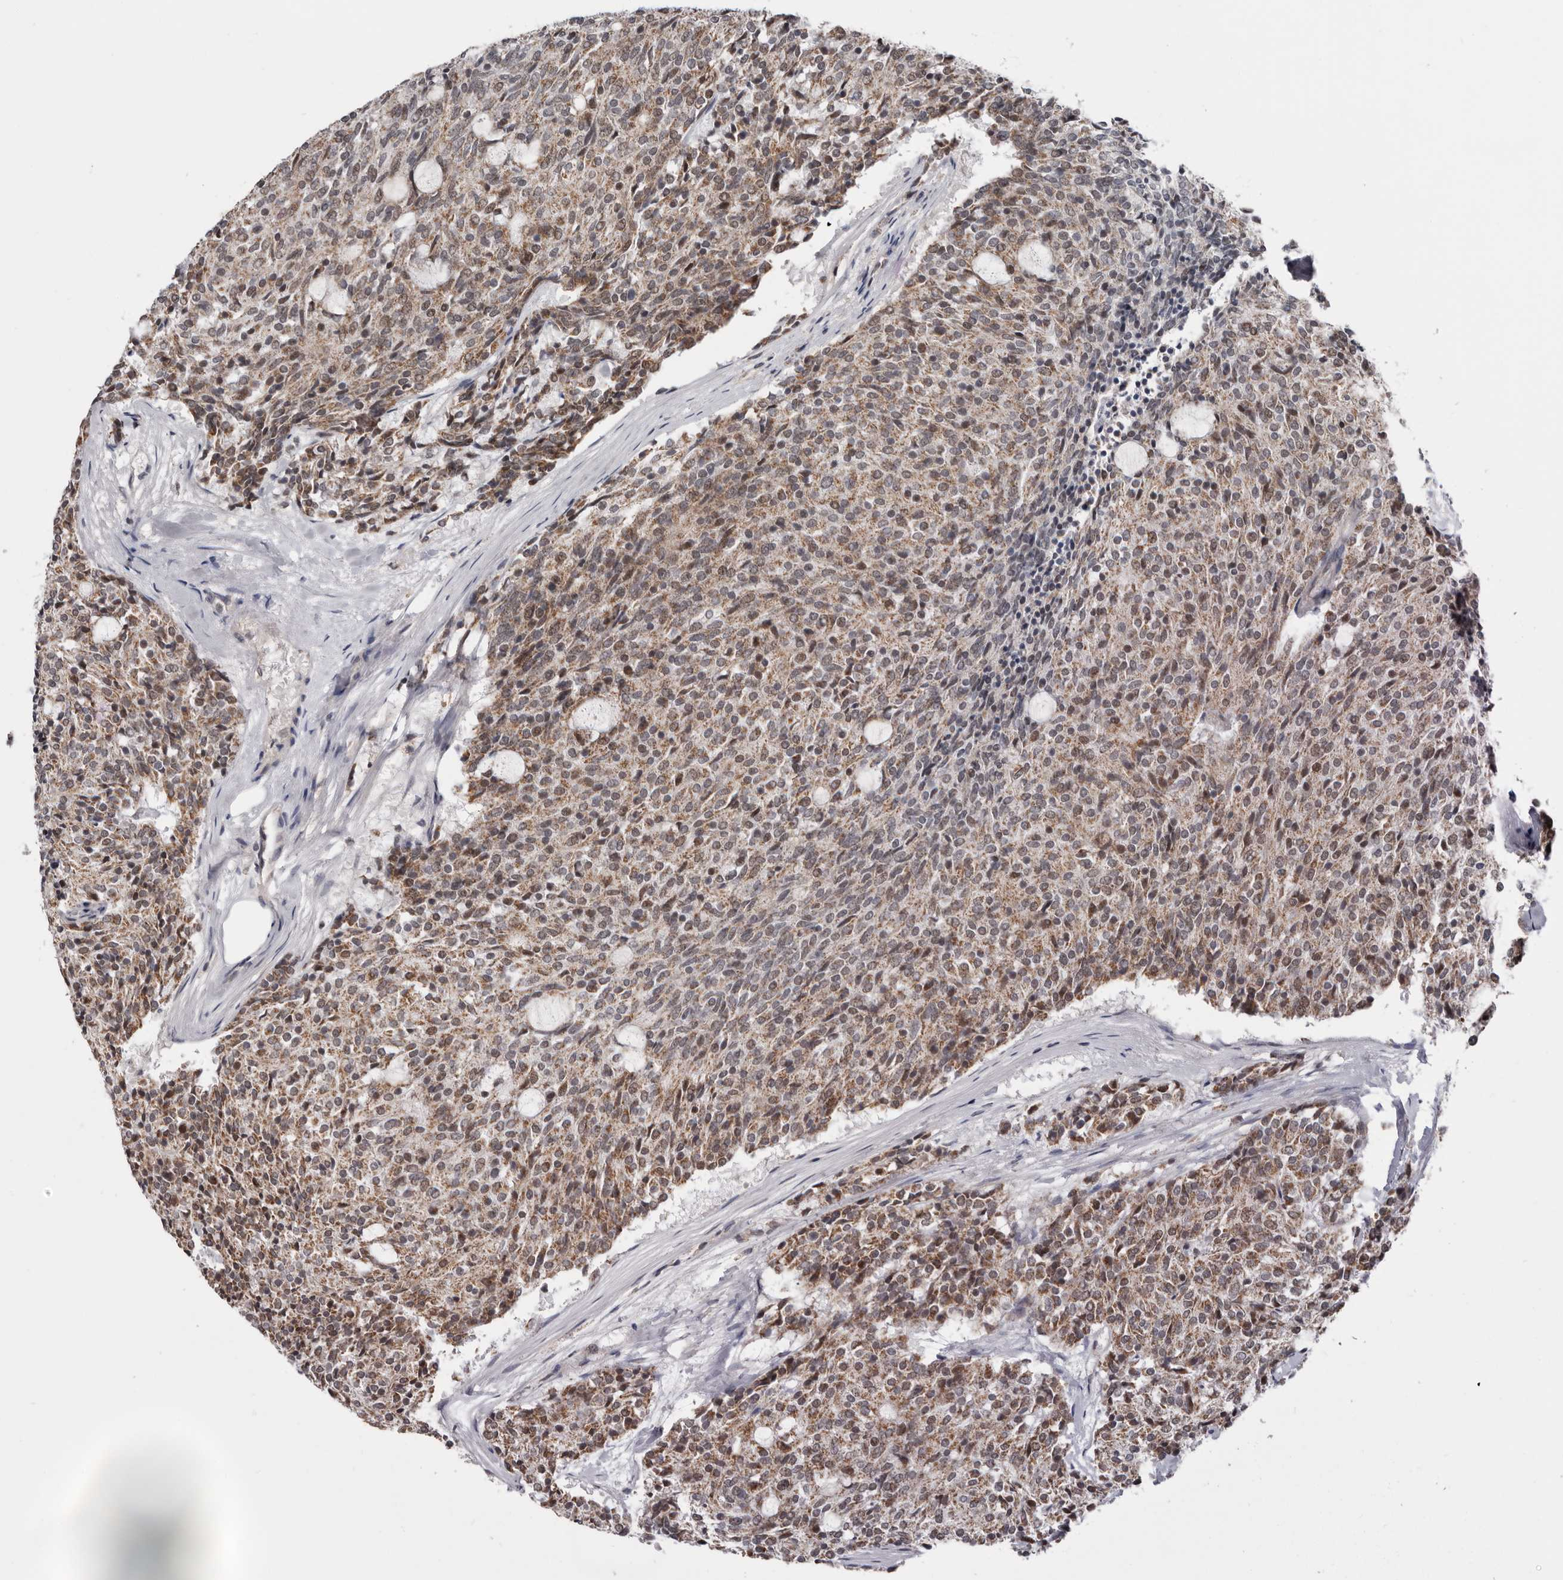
{"staining": {"intensity": "moderate", "quantity": ">75%", "location": "cytoplasmic/membranous"}, "tissue": "carcinoid", "cell_type": "Tumor cells", "image_type": "cancer", "snomed": [{"axis": "morphology", "description": "Carcinoid, malignant, NOS"}, {"axis": "topography", "description": "Pancreas"}], "caption": "Tumor cells exhibit medium levels of moderate cytoplasmic/membranous expression in approximately >75% of cells in human malignant carcinoid. The staining is performed using DAB (3,3'-diaminobenzidine) brown chromogen to label protein expression. The nuclei are counter-stained blue using hematoxylin.", "gene": "MOGAT2", "patient": {"sex": "female", "age": 54}}